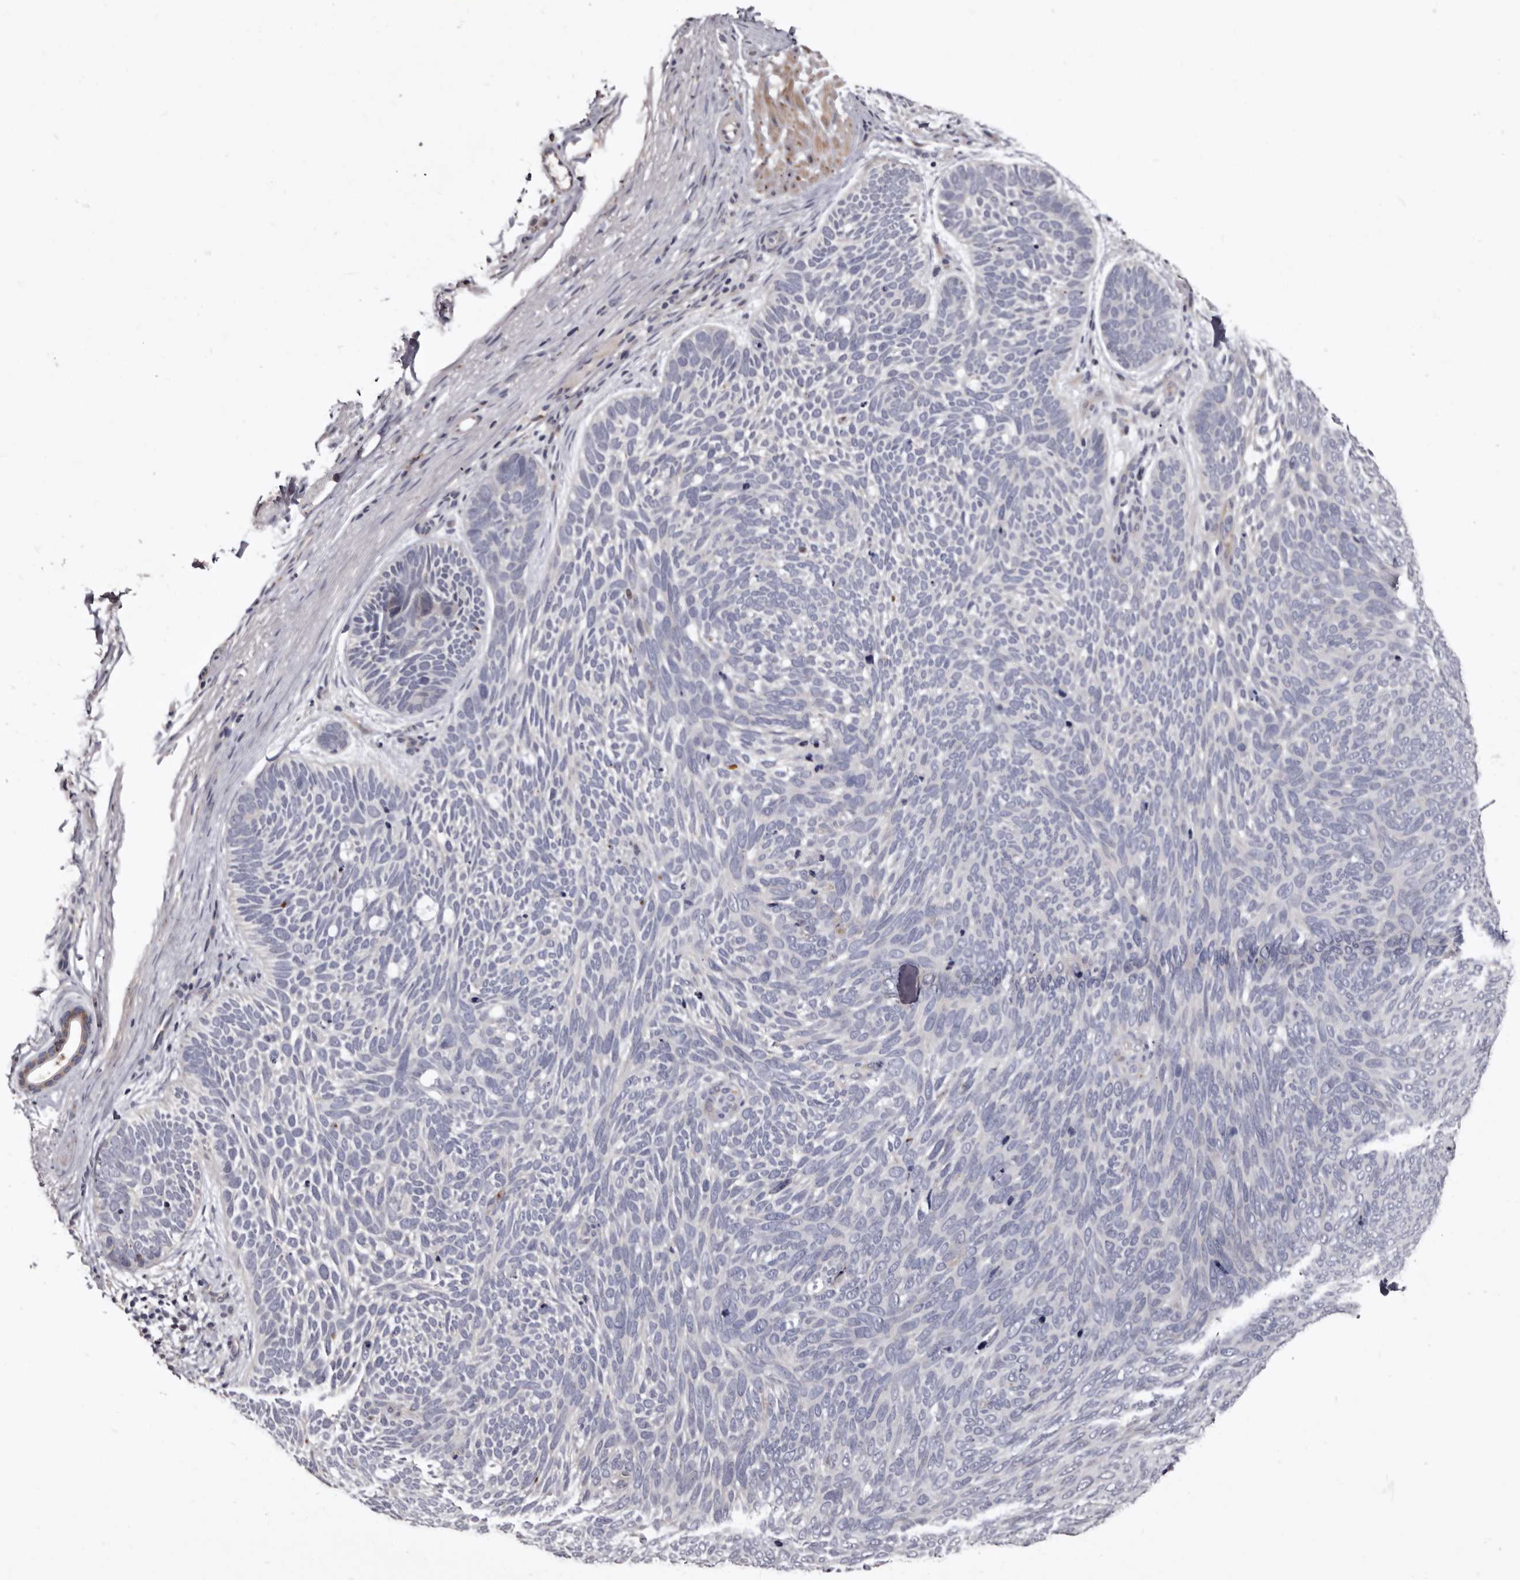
{"staining": {"intensity": "negative", "quantity": "none", "location": "none"}, "tissue": "skin cancer", "cell_type": "Tumor cells", "image_type": "cancer", "snomed": [{"axis": "morphology", "description": "Basal cell carcinoma"}, {"axis": "topography", "description": "Skin"}], "caption": "A histopathology image of human basal cell carcinoma (skin) is negative for staining in tumor cells. Brightfield microscopy of immunohistochemistry (IHC) stained with DAB (brown) and hematoxylin (blue), captured at high magnification.", "gene": "SLC10A4", "patient": {"sex": "female", "age": 85}}